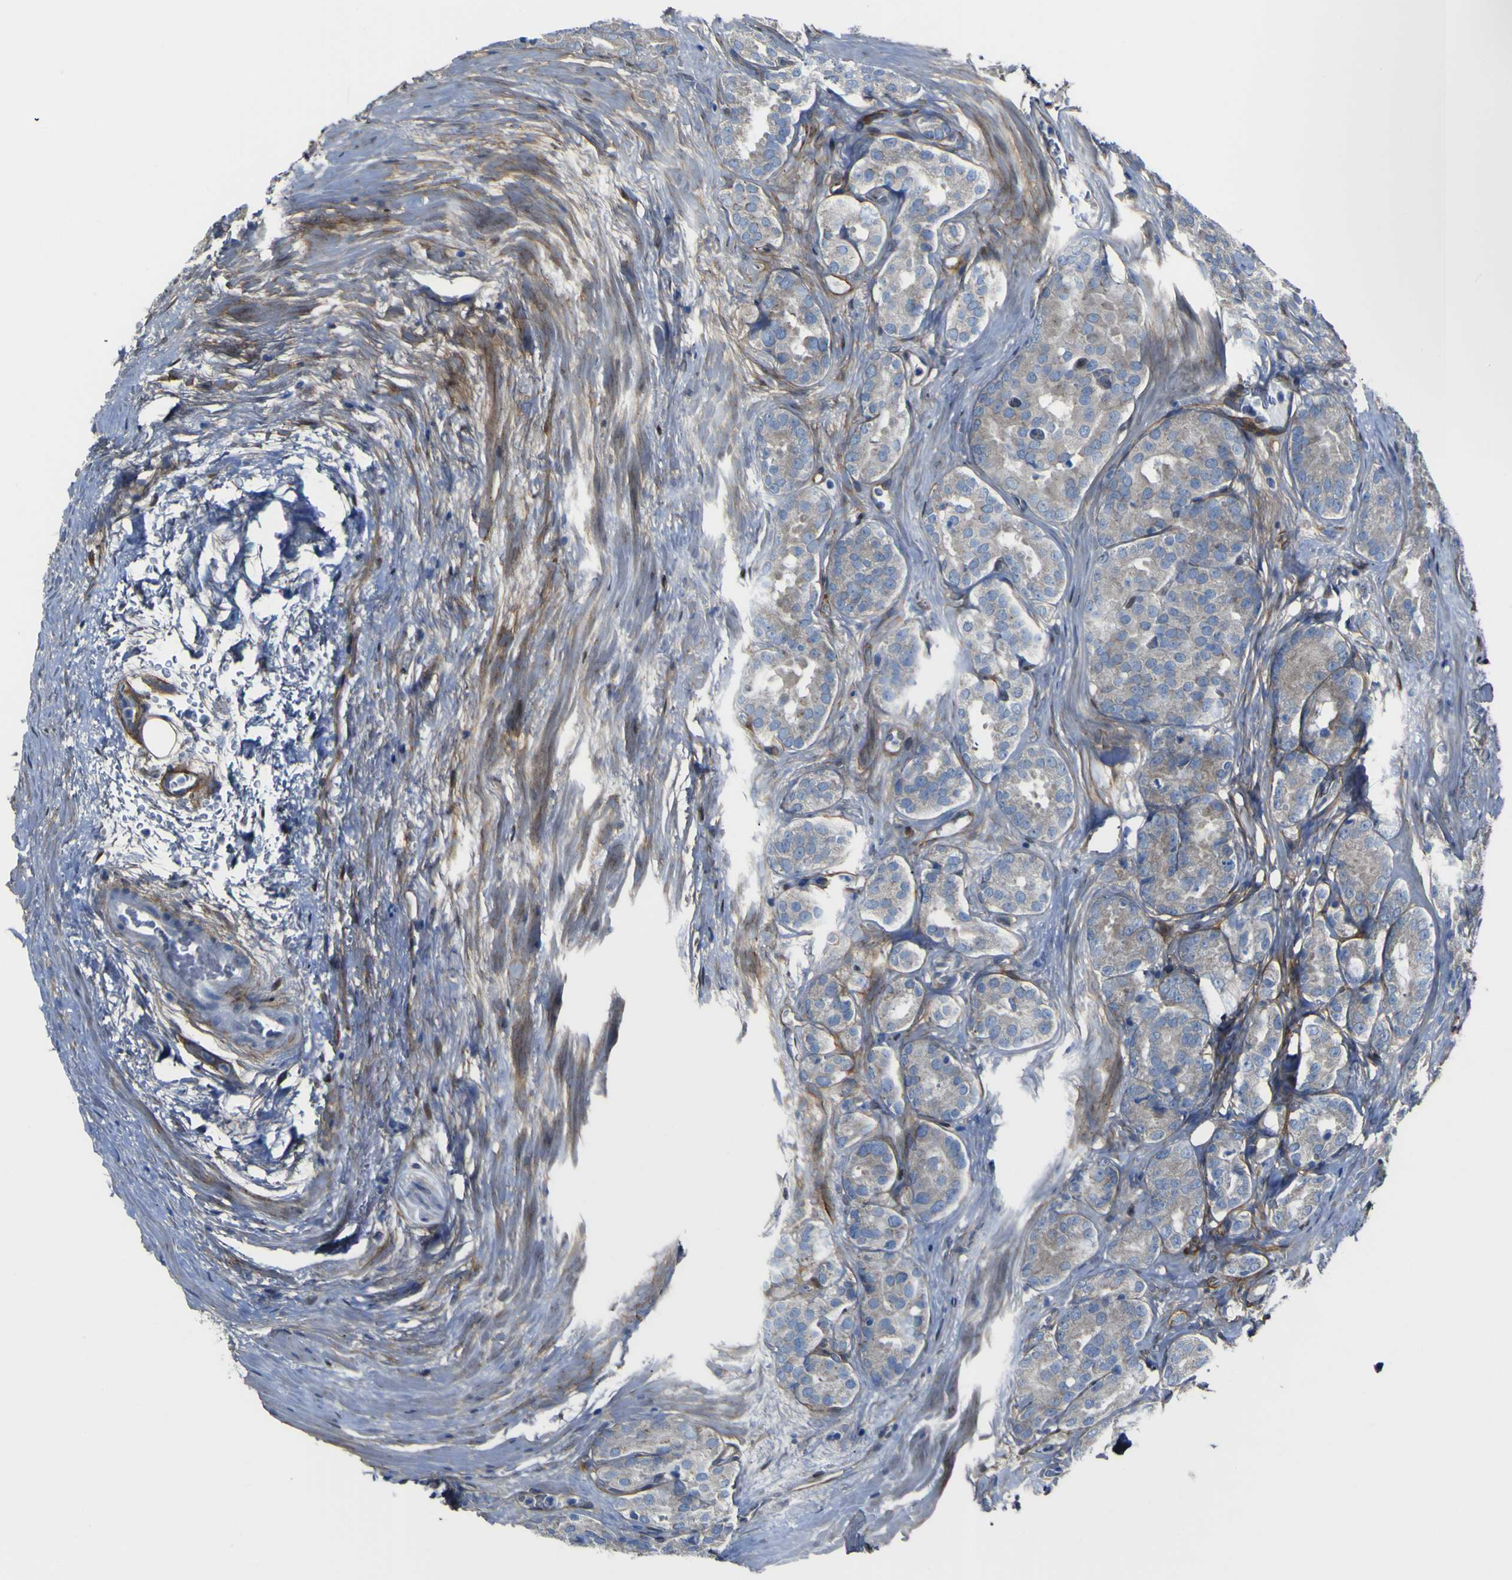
{"staining": {"intensity": "weak", "quantity": "25%-75%", "location": "cytoplasmic/membranous"}, "tissue": "prostate cancer", "cell_type": "Tumor cells", "image_type": "cancer", "snomed": [{"axis": "morphology", "description": "Adenocarcinoma, High grade"}, {"axis": "topography", "description": "Prostate"}], "caption": "Immunohistochemistry photomicrograph of human adenocarcinoma (high-grade) (prostate) stained for a protein (brown), which shows low levels of weak cytoplasmic/membranous staining in approximately 25%-75% of tumor cells.", "gene": "LRRN1", "patient": {"sex": "male", "age": 64}}